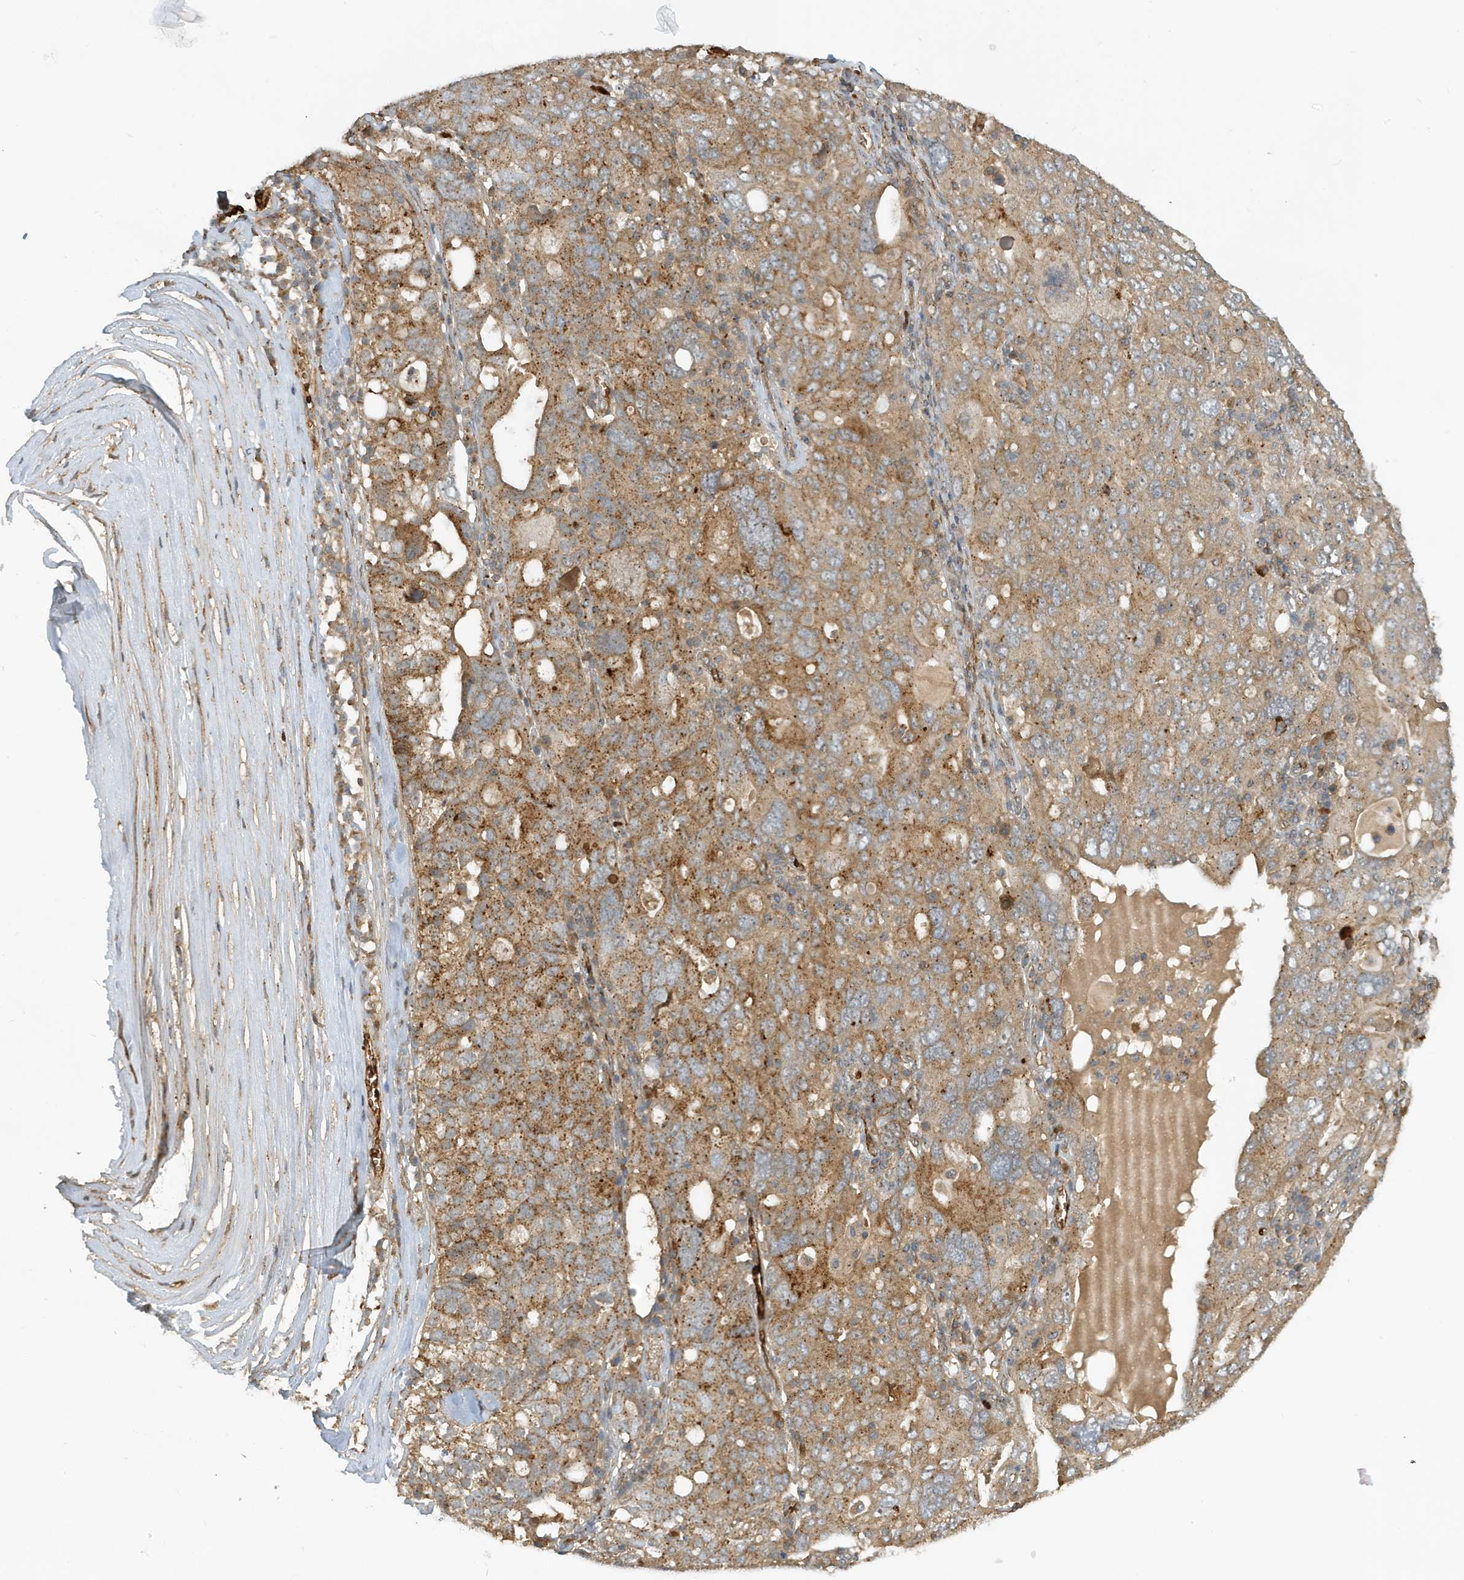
{"staining": {"intensity": "moderate", "quantity": "<25%", "location": "cytoplasmic/membranous"}, "tissue": "ovarian cancer", "cell_type": "Tumor cells", "image_type": "cancer", "snomed": [{"axis": "morphology", "description": "Carcinoma, endometroid"}, {"axis": "topography", "description": "Ovary"}], "caption": "The image demonstrates a brown stain indicating the presence of a protein in the cytoplasmic/membranous of tumor cells in endometroid carcinoma (ovarian). The protein is shown in brown color, while the nuclei are stained blue.", "gene": "FYCO1", "patient": {"sex": "female", "age": 62}}